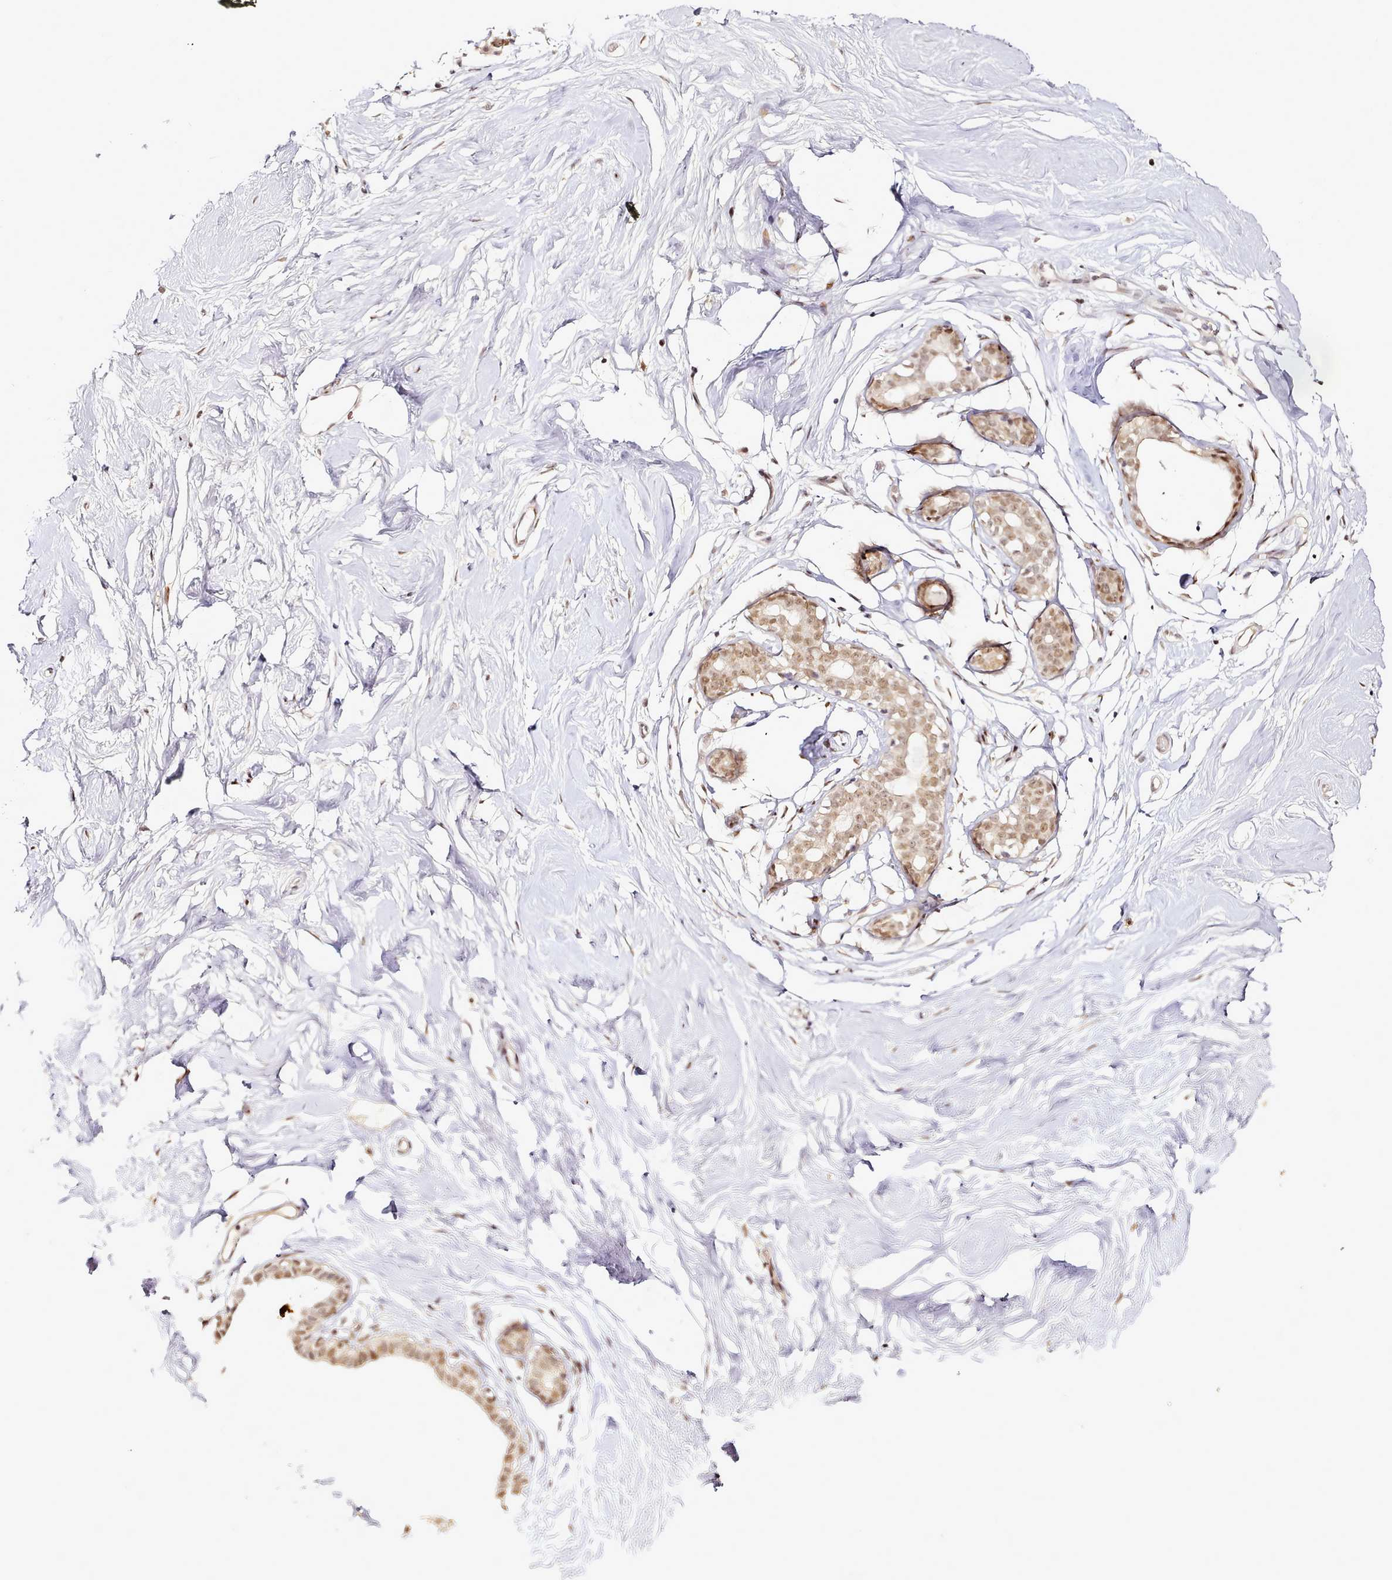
{"staining": {"intensity": "negative", "quantity": "none", "location": "none"}, "tissue": "breast", "cell_type": "Adipocytes", "image_type": "normal", "snomed": [{"axis": "morphology", "description": "Normal tissue, NOS"}, {"axis": "morphology", "description": "Adenoma, NOS"}, {"axis": "topography", "description": "Breast"}], "caption": "IHC image of benign breast stained for a protein (brown), which exhibits no expression in adipocytes.", "gene": "SYT15B", "patient": {"sex": "female", "age": 23}}